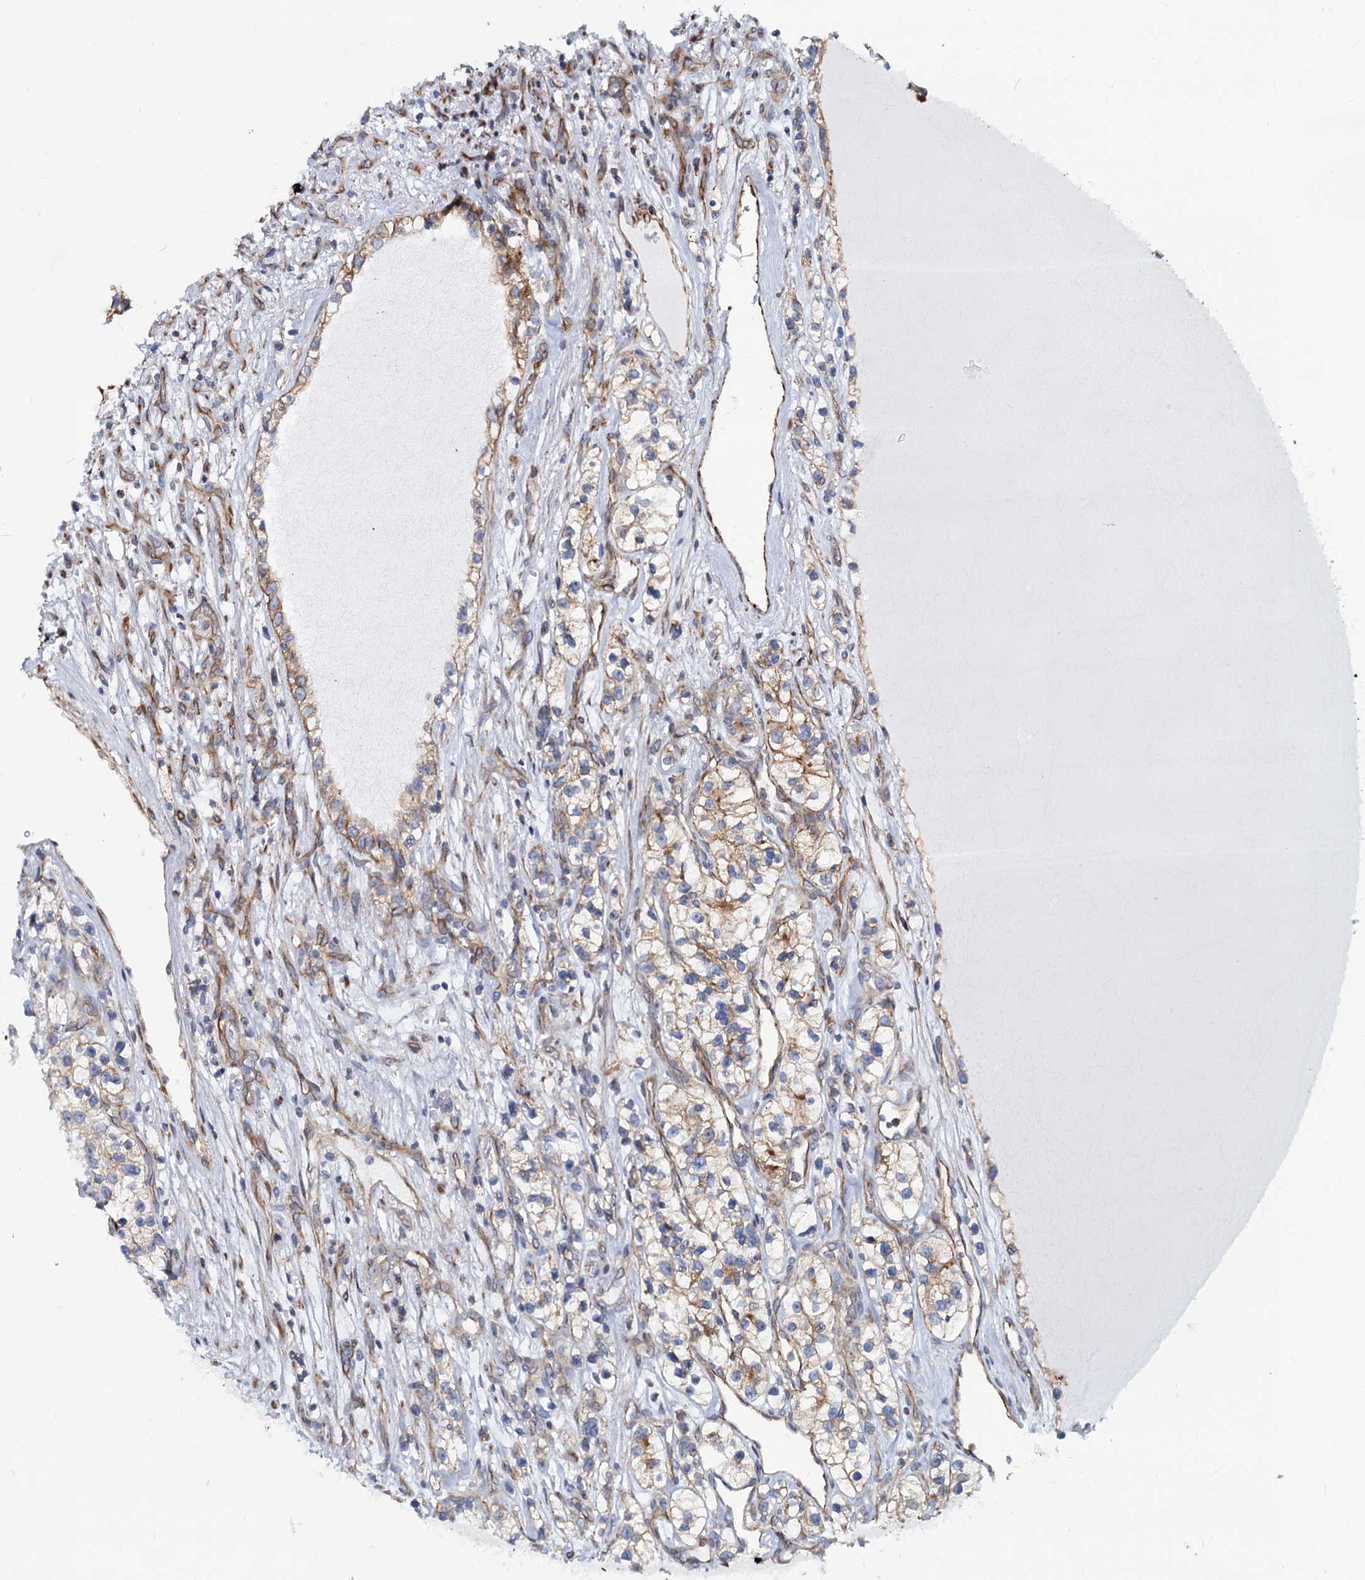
{"staining": {"intensity": "weak", "quantity": ">75%", "location": "cytoplasmic/membranous"}, "tissue": "renal cancer", "cell_type": "Tumor cells", "image_type": "cancer", "snomed": [{"axis": "morphology", "description": "Adenocarcinoma, NOS"}, {"axis": "topography", "description": "Kidney"}], "caption": "Immunohistochemical staining of renal cancer displays low levels of weak cytoplasmic/membranous protein staining in approximately >75% of tumor cells.", "gene": "PSEN1", "patient": {"sex": "female", "age": 57}}